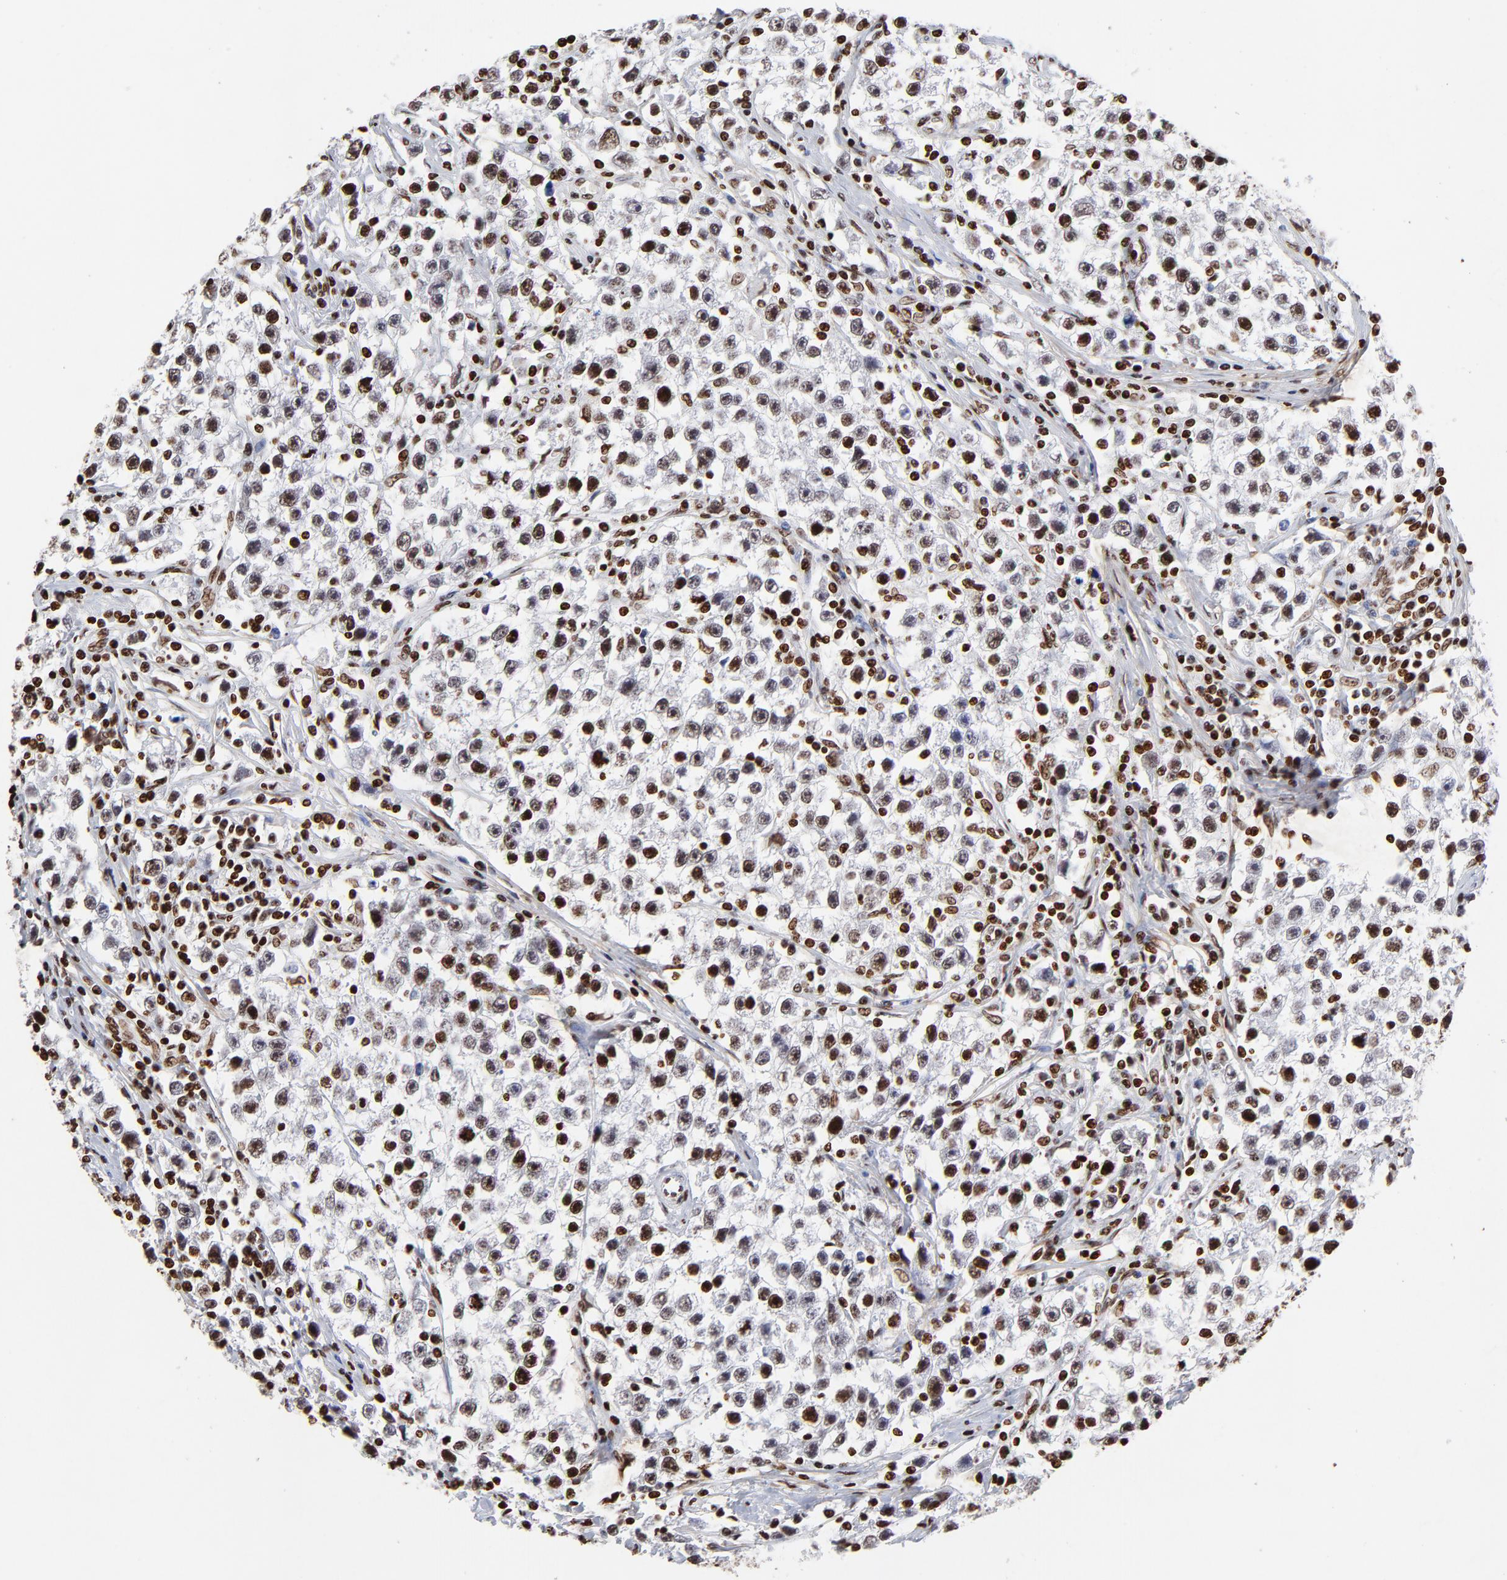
{"staining": {"intensity": "moderate", "quantity": ">75%", "location": "nuclear"}, "tissue": "testis cancer", "cell_type": "Tumor cells", "image_type": "cancer", "snomed": [{"axis": "morphology", "description": "Seminoma, NOS"}, {"axis": "topography", "description": "Testis"}], "caption": "This is a micrograph of IHC staining of testis cancer (seminoma), which shows moderate positivity in the nuclear of tumor cells.", "gene": "FBH1", "patient": {"sex": "male", "age": 35}}